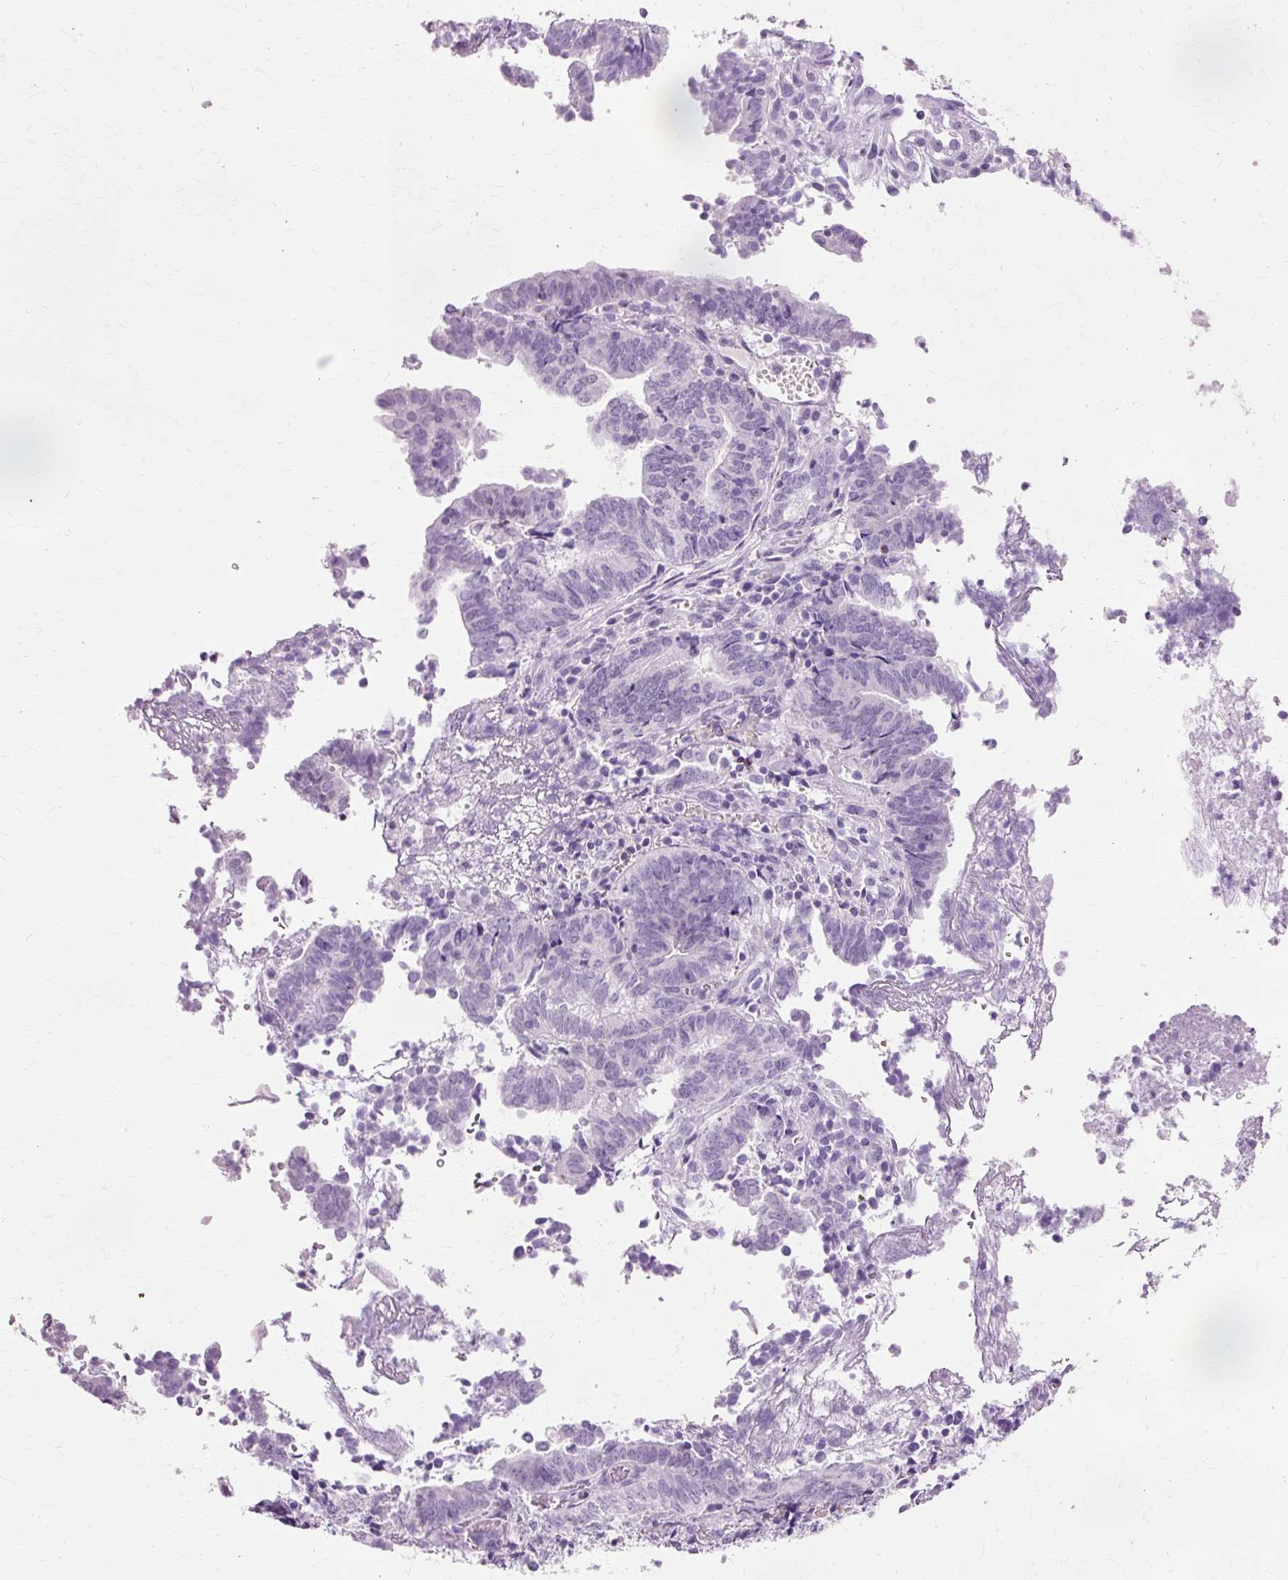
{"staining": {"intensity": "negative", "quantity": "none", "location": "none"}, "tissue": "endometrial cancer", "cell_type": "Tumor cells", "image_type": "cancer", "snomed": [{"axis": "morphology", "description": "Adenocarcinoma, NOS"}, {"axis": "topography", "description": "Uterus"}, {"axis": "topography", "description": "Endometrium"}], "caption": "There is no significant expression in tumor cells of endometrial cancer (adenocarcinoma).", "gene": "VN1R2", "patient": {"sex": "female", "age": 70}}